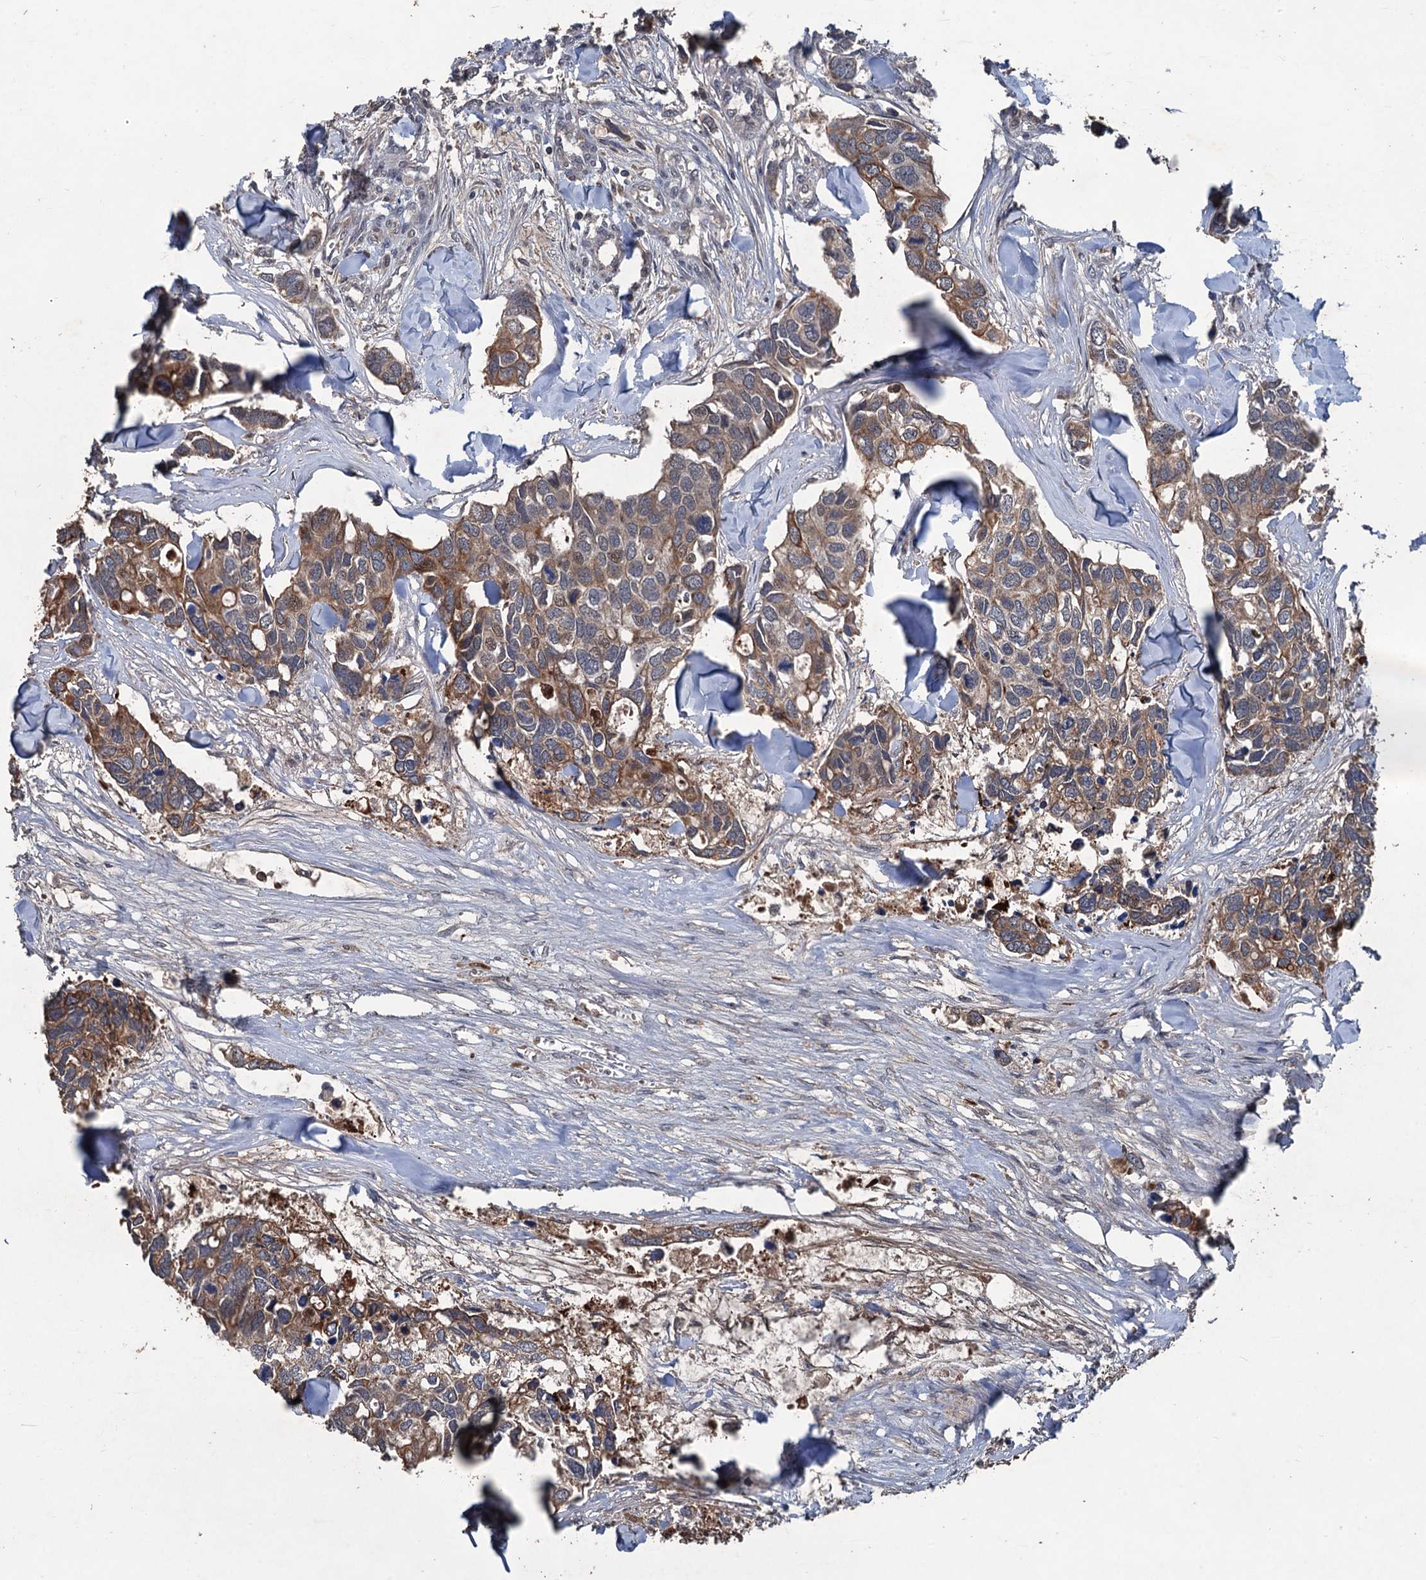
{"staining": {"intensity": "moderate", "quantity": ">75%", "location": "cytoplasmic/membranous,nuclear"}, "tissue": "breast cancer", "cell_type": "Tumor cells", "image_type": "cancer", "snomed": [{"axis": "morphology", "description": "Duct carcinoma"}, {"axis": "topography", "description": "Breast"}], "caption": "Immunohistochemistry image of neoplastic tissue: breast cancer stained using immunohistochemistry reveals medium levels of moderate protein expression localized specifically in the cytoplasmic/membranous and nuclear of tumor cells, appearing as a cytoplasmic/membranous and nuclear brown color.", "gene": "ZNF438", "patient": {"sex": "female", "age": 83}}